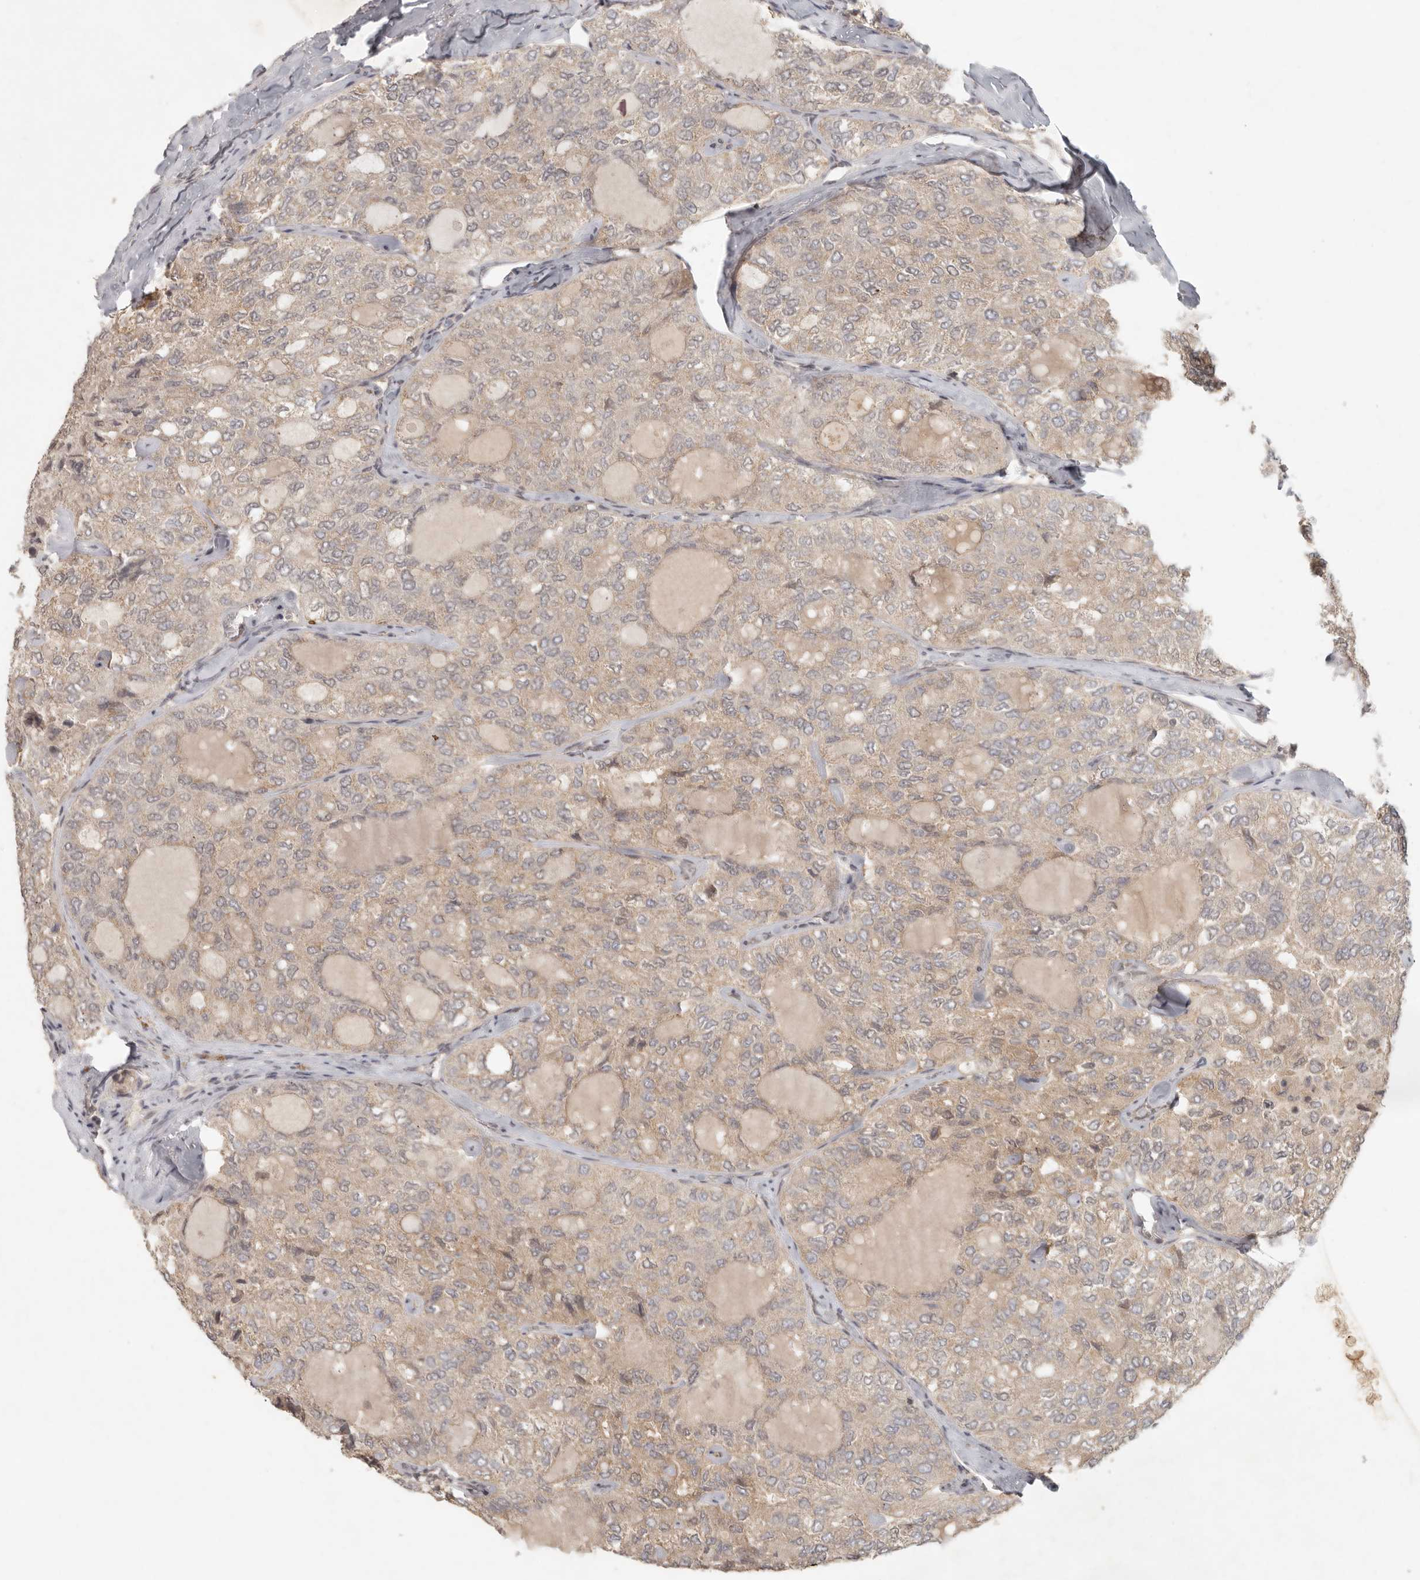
{"staining": {"intensity": "weak", "quantity": ">75%", "location": "cytoplasmic/membranous"}, "tissue": "thyroid cancer", "cell_type": "Tumor cells", "image_type": "cancer", "snomed": [{"axis": "morphology", "description": "Follicular adenoma carcinoma, NOS"}, {"axis": "topography", "description": "Thyroid gland"}], "caption": "Thyroid cancer (follicular adenoma carcinoma) stained for a protein (brown) displays weak cytoplasmic/membranous positive staining in about >75% of tumor cells.", "gene": "LRRC75A", "patient": {"sex": "male", "age": 75}}